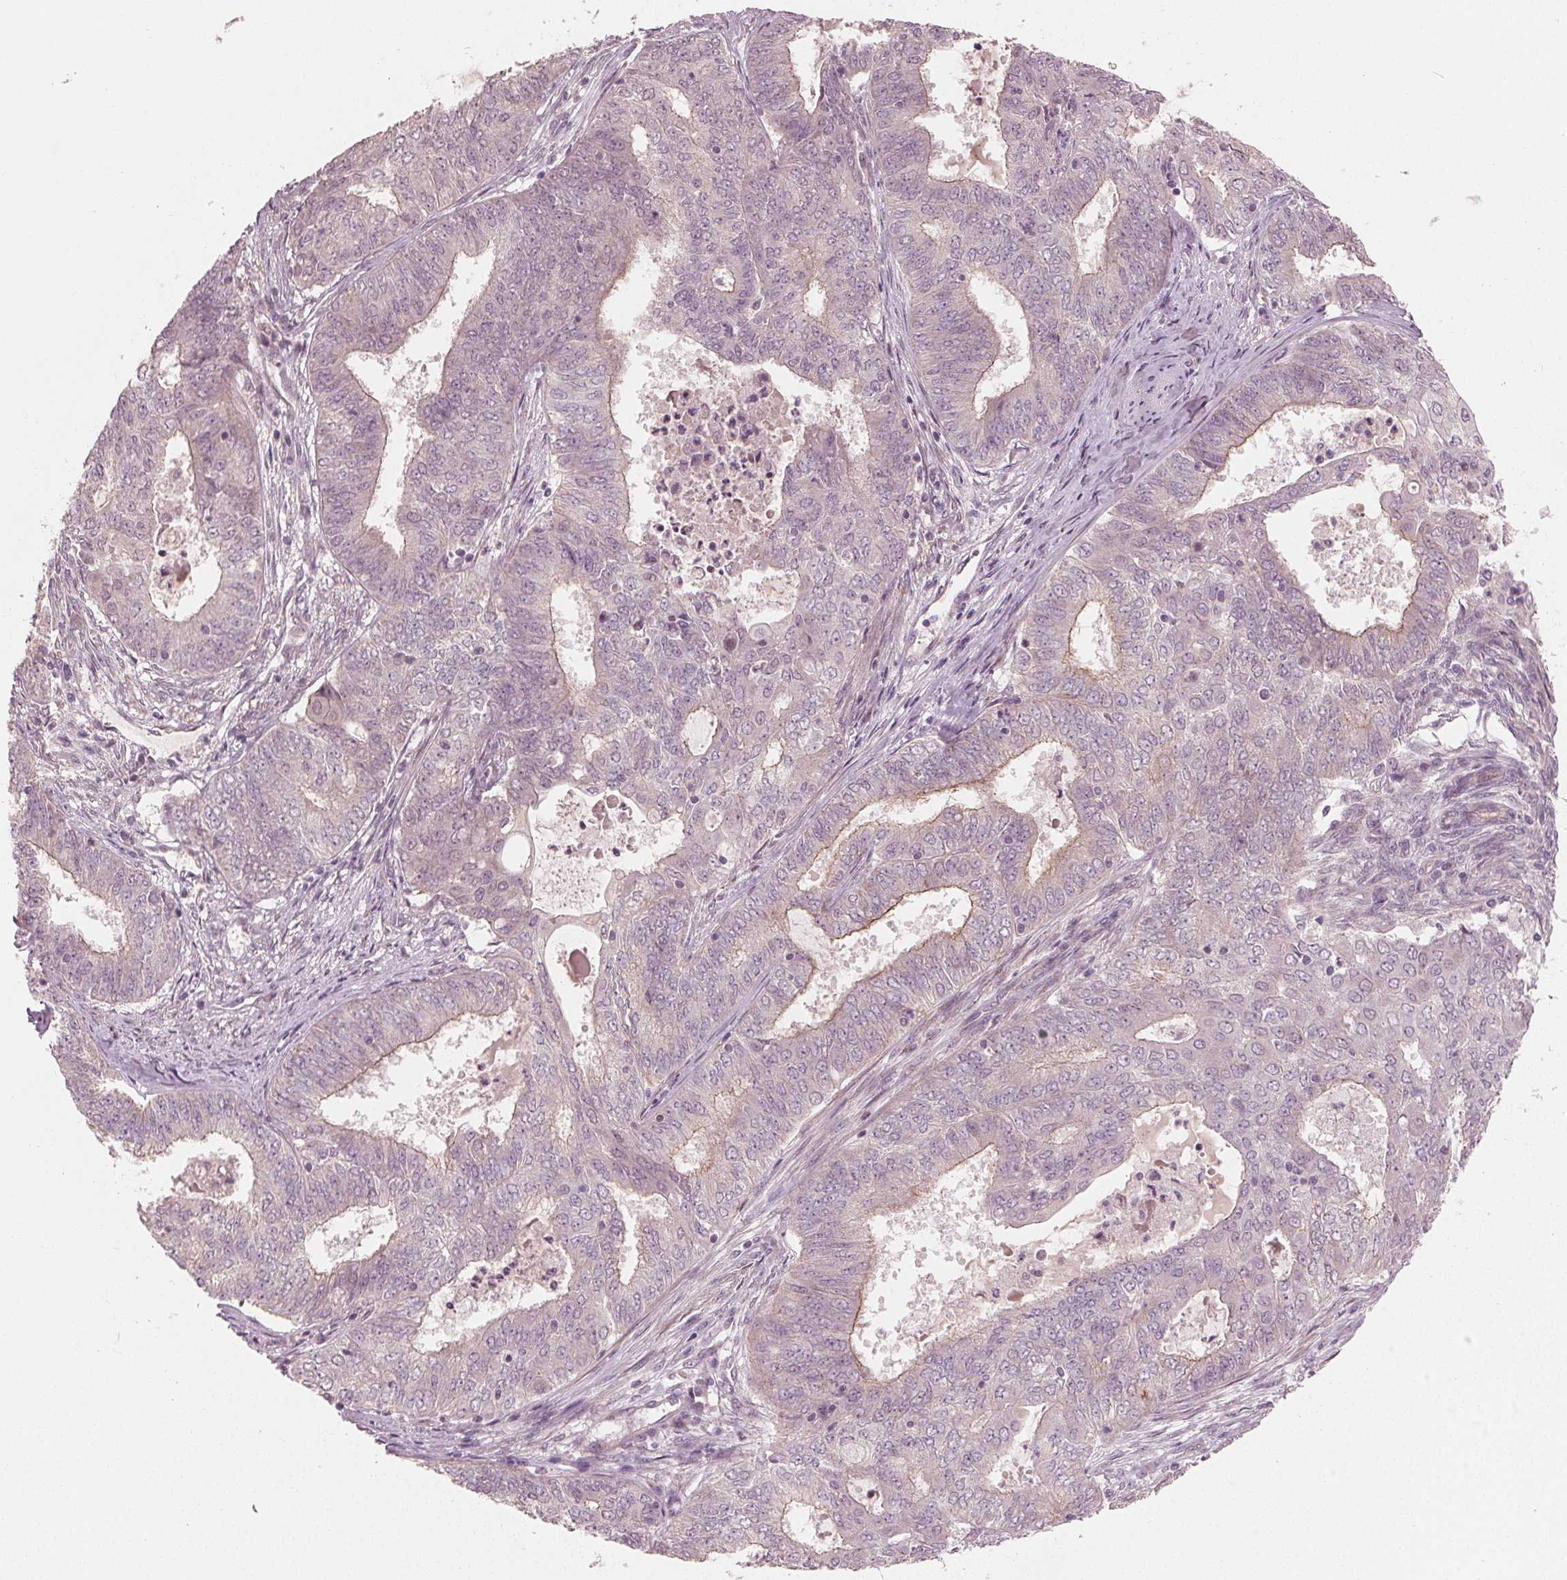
{"staining": {"intensity": "moderate", "quantity": "<25%", "location": "cytoplasmic/membranous"}, "tissue": "endometrial cancer", "cell_type": "Tumor cells", "image_type": "cancer", "snomed": [{"axis": "morphology", "description": "Adenocarcinoma, NOS"}, {"axis": "topography", "description": "Endometrium"}], "caption": "Immunohistochemistry (IHC) staining of adenocarcinoma (endometrial), which reveals low levels of moderate cytoplasmic/membranous expression in approximately <25% of tumor cells indicating moderate cytoplasmic/membranous protein staining. The staining was performed using DAB (3,3'-diaminobenzidine) (brown) for protein detection and nuclei were counterstained in hematoxylin (blue).", "gene": "CLBA1", "patient": {"sex": "female", "age": 62}}